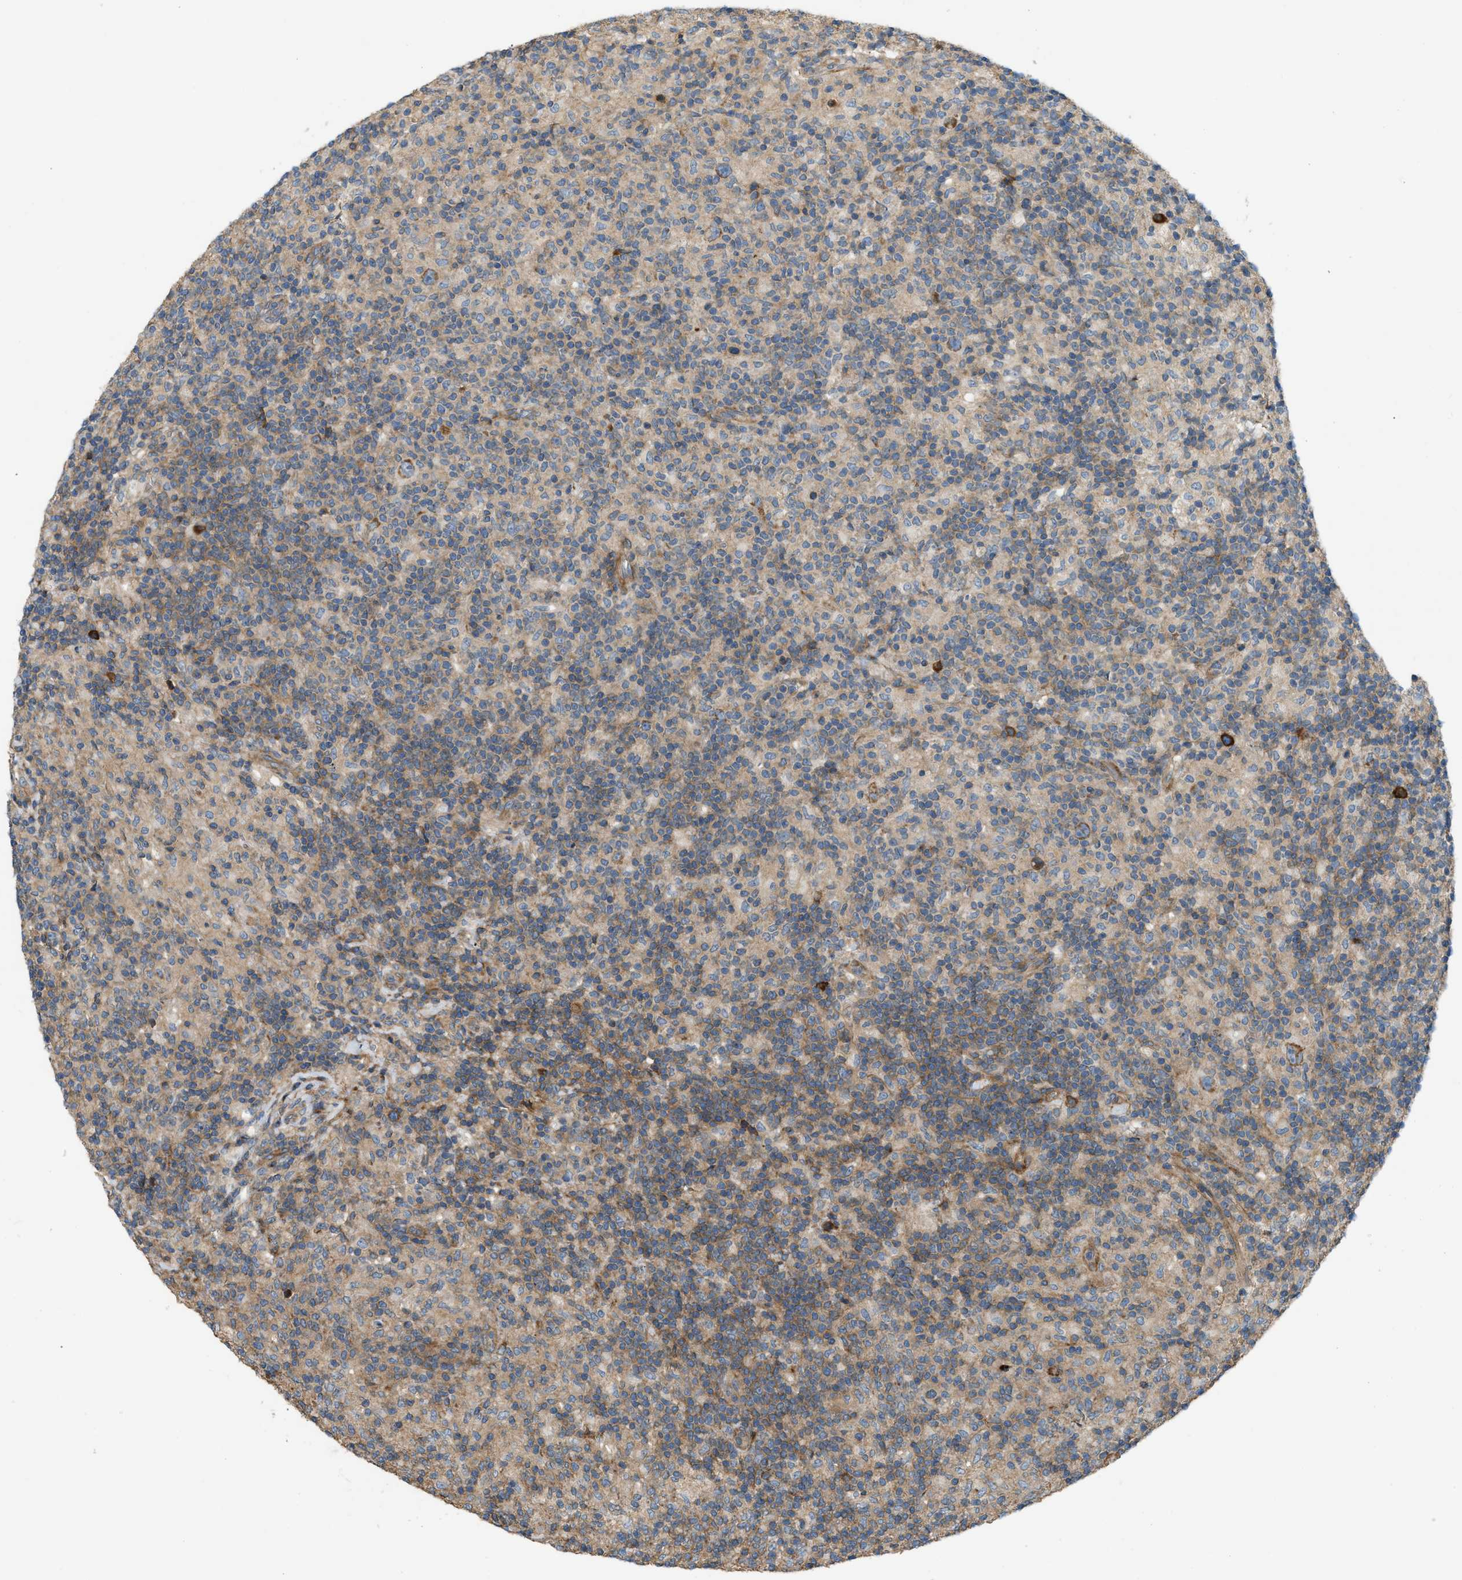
{"staining": {"intensity": "moderate", "quantity": ">75%", "location": "cytoplasmic/membranous"}, "tissue": "lymphoma", "cell_type": "Tumor cells", "image_type": "cancer", "snomed": [{"axis": "morphology", "description": "Hodgkin's disease, NOS"}, {"axis": "topography", "description": "Lymph node"}], "caption": "This histopathology image exhibits immunohistochemistry (IHC) staining of human Hodgkin's disease, with medium moderate cytoplasmic/membranous positivity in approximately >75% of tumor cells.", "gene": "BTN3A2", "patient": {"sex": "male", "age": 70}}